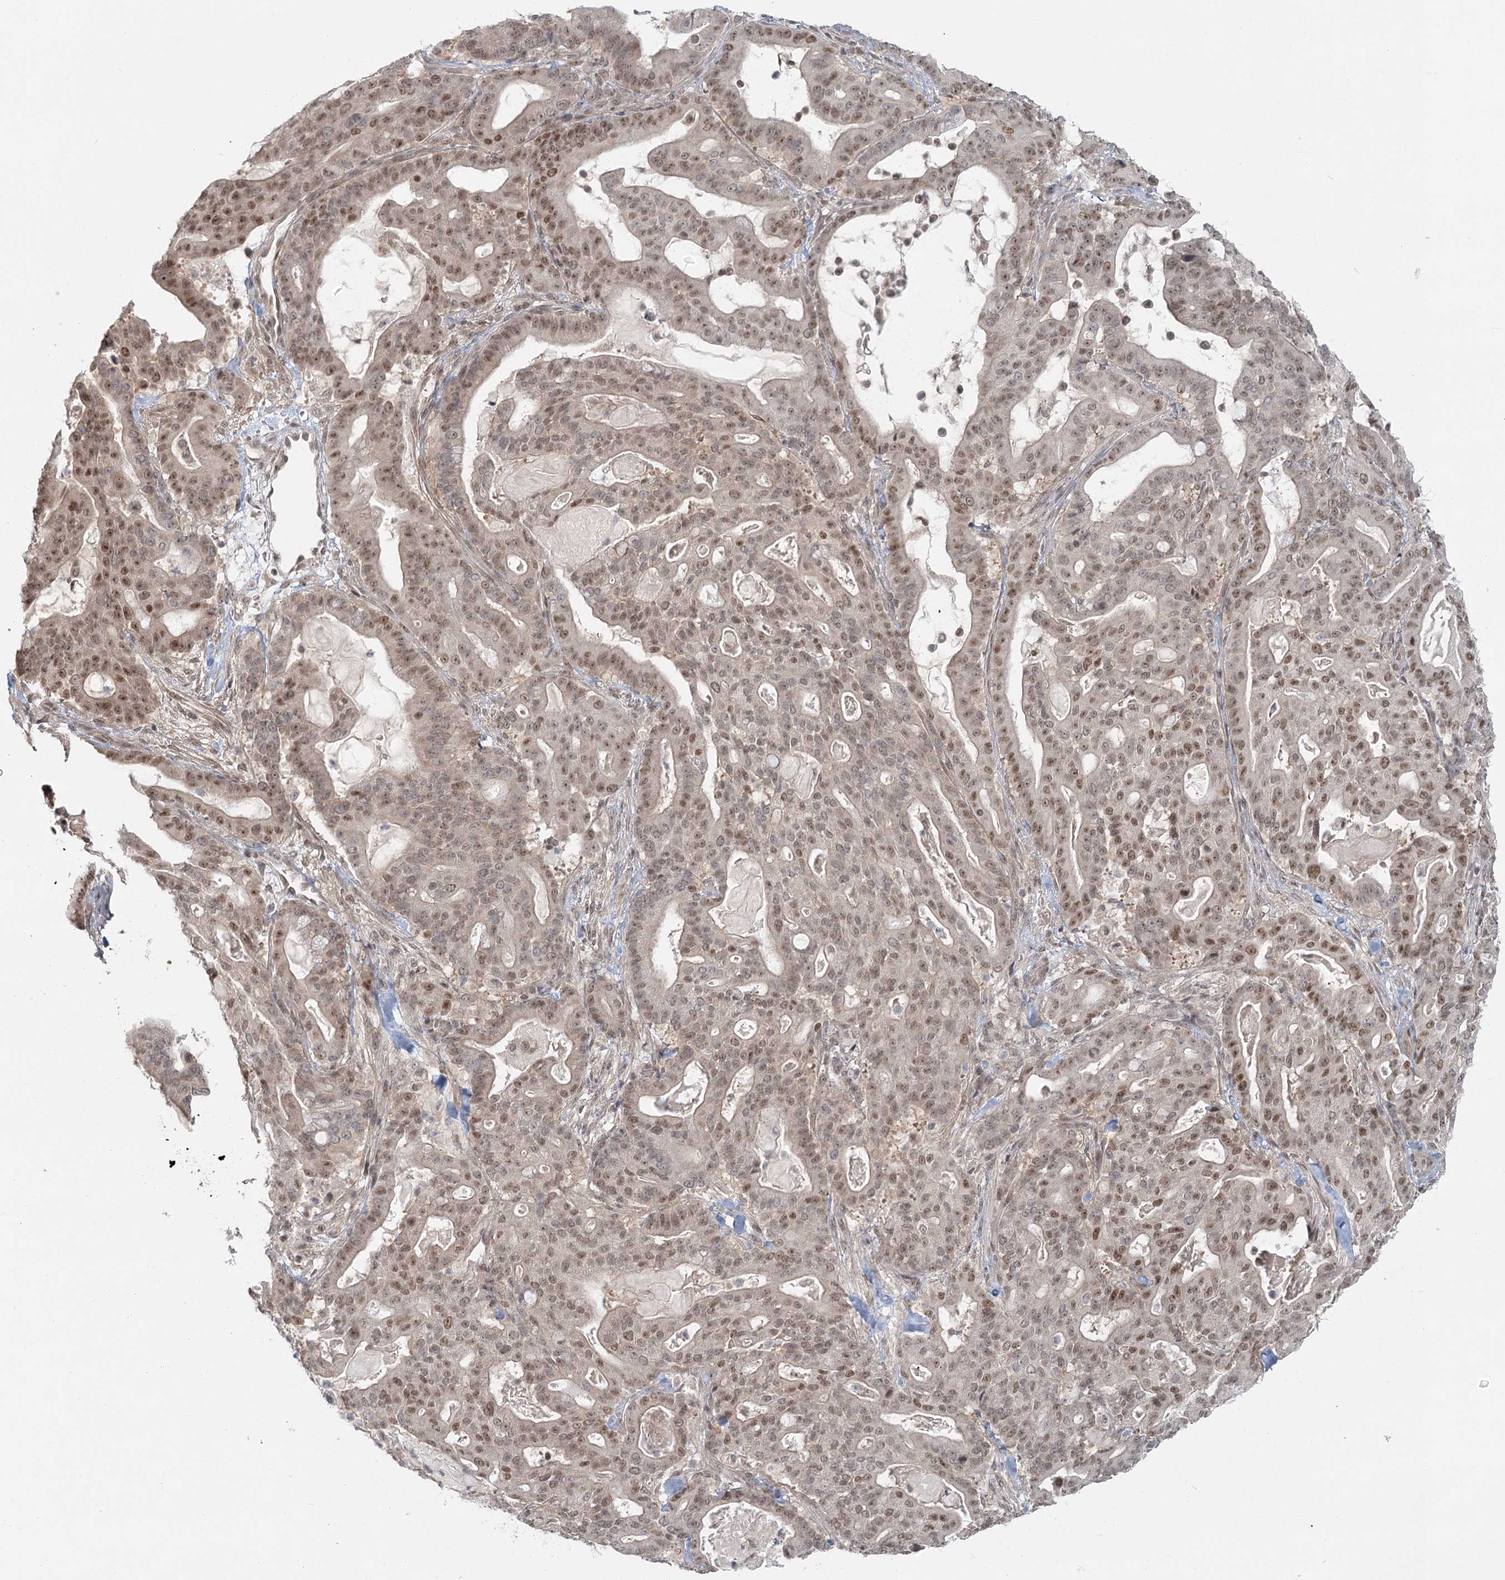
{"staining": {"intensity": "moderate", "quantity": "25%-75%", "location": "nuclear"}, "tissue": "pancreatic cancer", "cell_type": "Tumor cells", "image_type": "cancer", "snomed": [{"axis": "morphology", "description": "Adenocarcinoma, NOS"}, {"axis": "topography", "description": "Pancreas"}], "caption": "A micrograph showing moderate nuclear expression in approximately 25%-75% of tumor cells in pancreatic cancer, as visualized by brown immunohistochemical staining.", "gene": "R3HCC1L", "patient": {"sex": "male", "age": 63}}